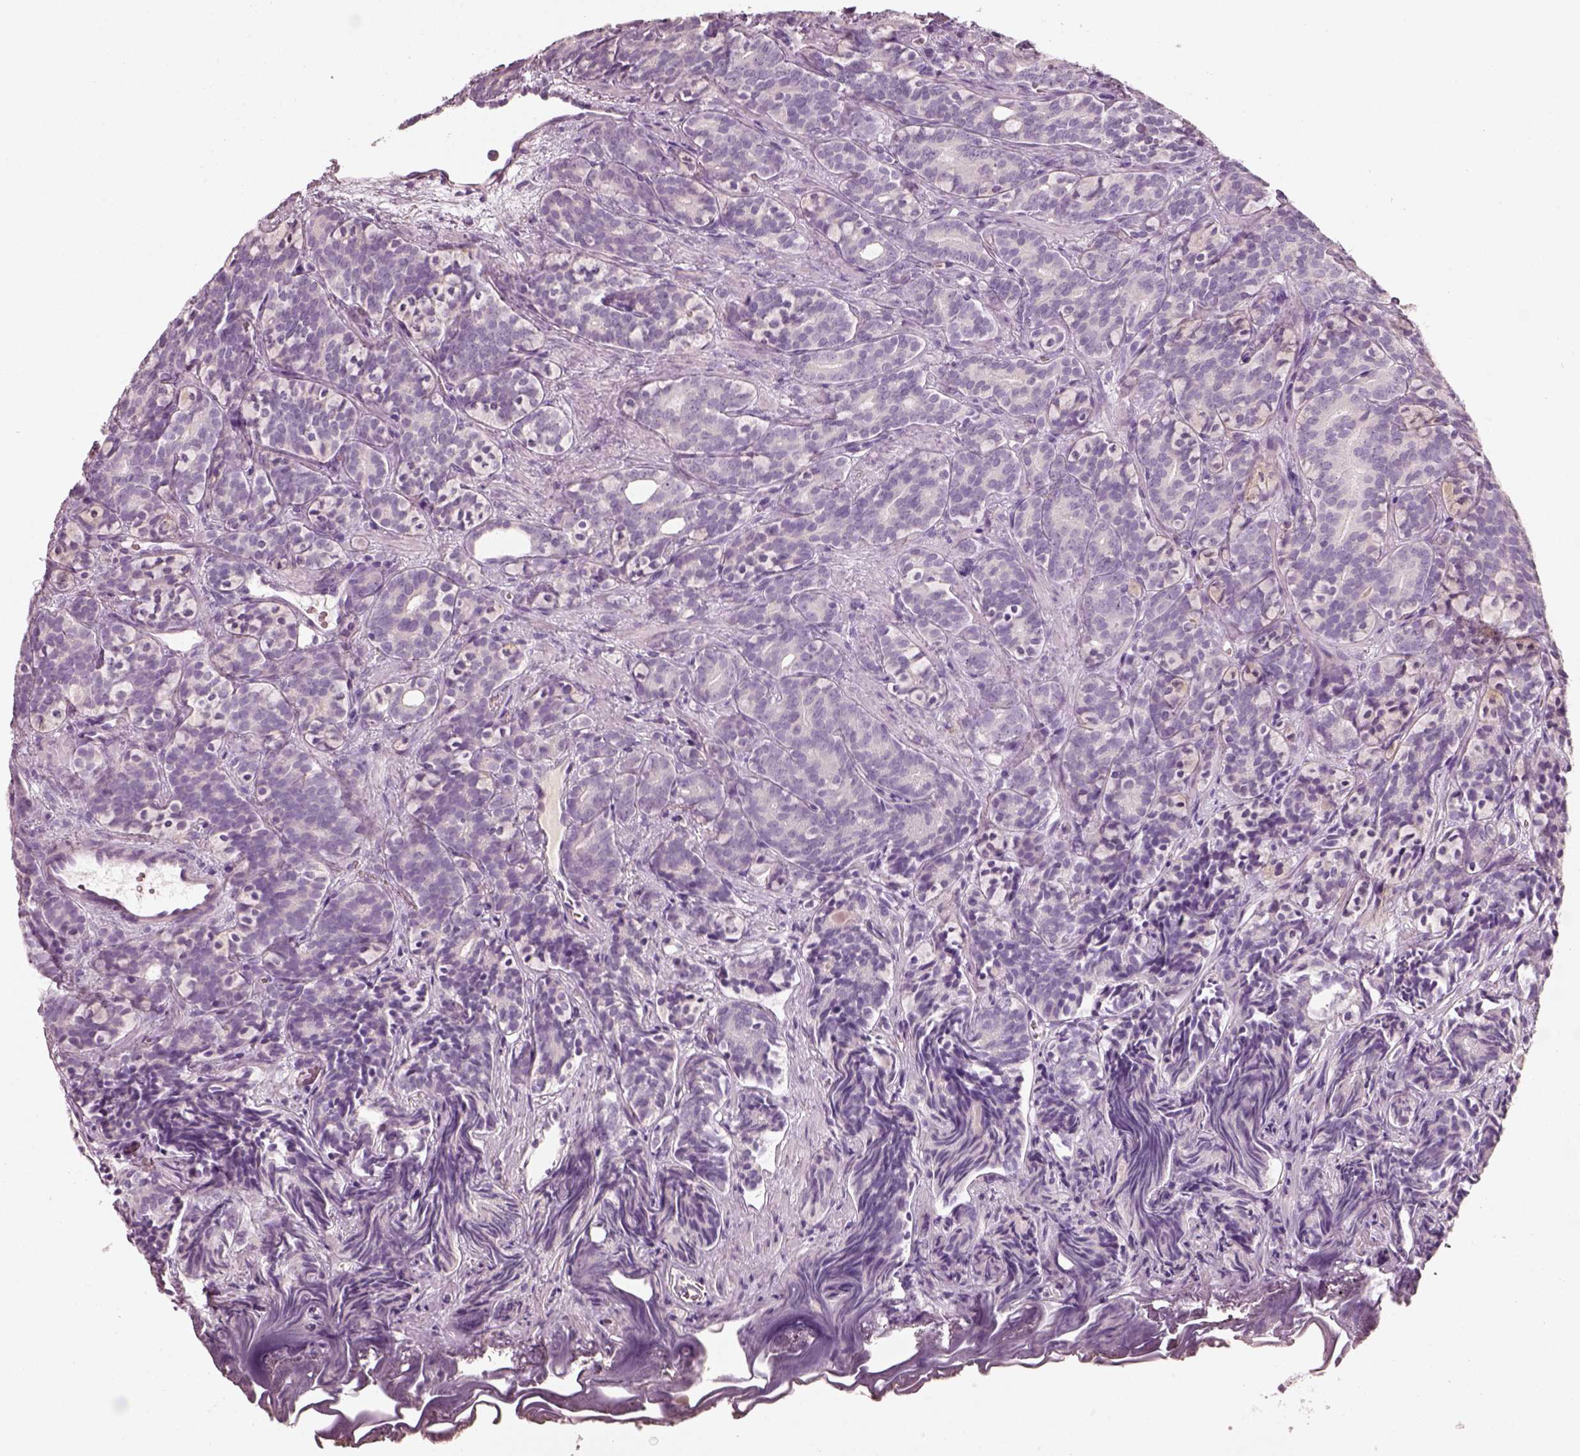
{"staining": {"intensity": "negative", "quantity": "none", "location": "none"}, "tissue": "prostate cancer", "cell_type": "Tumor cells", "image_type": "cancer", "snomed": [{"axis": "morphology", "description": "Adenocarcinoma, High grade"}, {"axis": "topography", "description": "Prostate"}], "caption": "Immunohistochemical staining of prostate cancer shows no significant positivity in tumor cells.", "gene": "PNOC", "patient": {"sex": "male", "age": 84}}